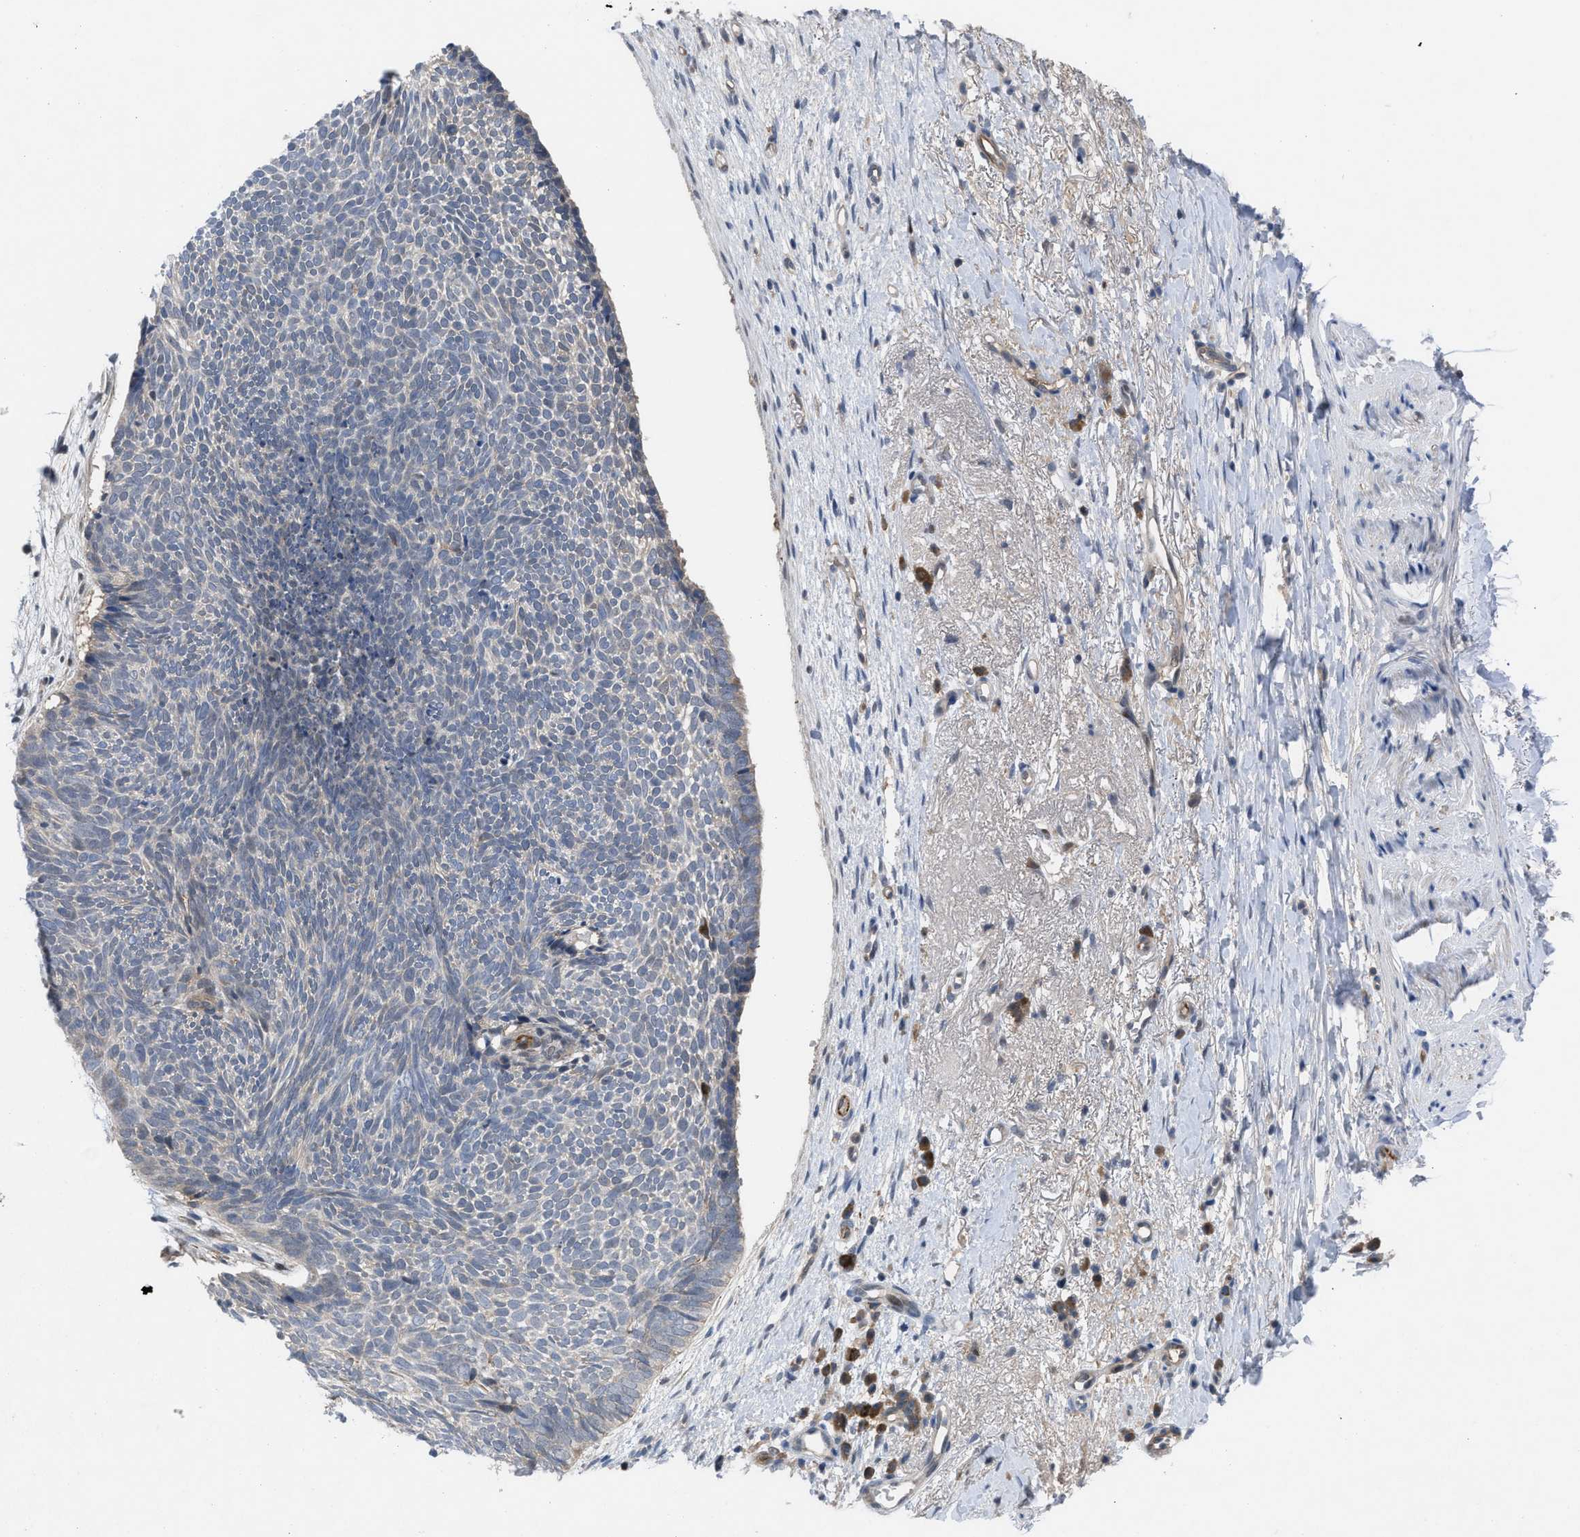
{"staining": {"intensity": "negative", "quantity": "none", "location": "none"}, "tissue": "skin cancer", "cell_type": "Tumor cells", "image_type": "cancer", "snomed": [{"axis": "morphology", "description": "Basal cell carcinoma"}, {"axis": "topography", "description": "Skin"}], "caption": "Tumor cells are negative for protein expression in human skin basal cell carcinoma.", "gene": "IL17RE", "patient": {"sex": "female", "age": 84}}